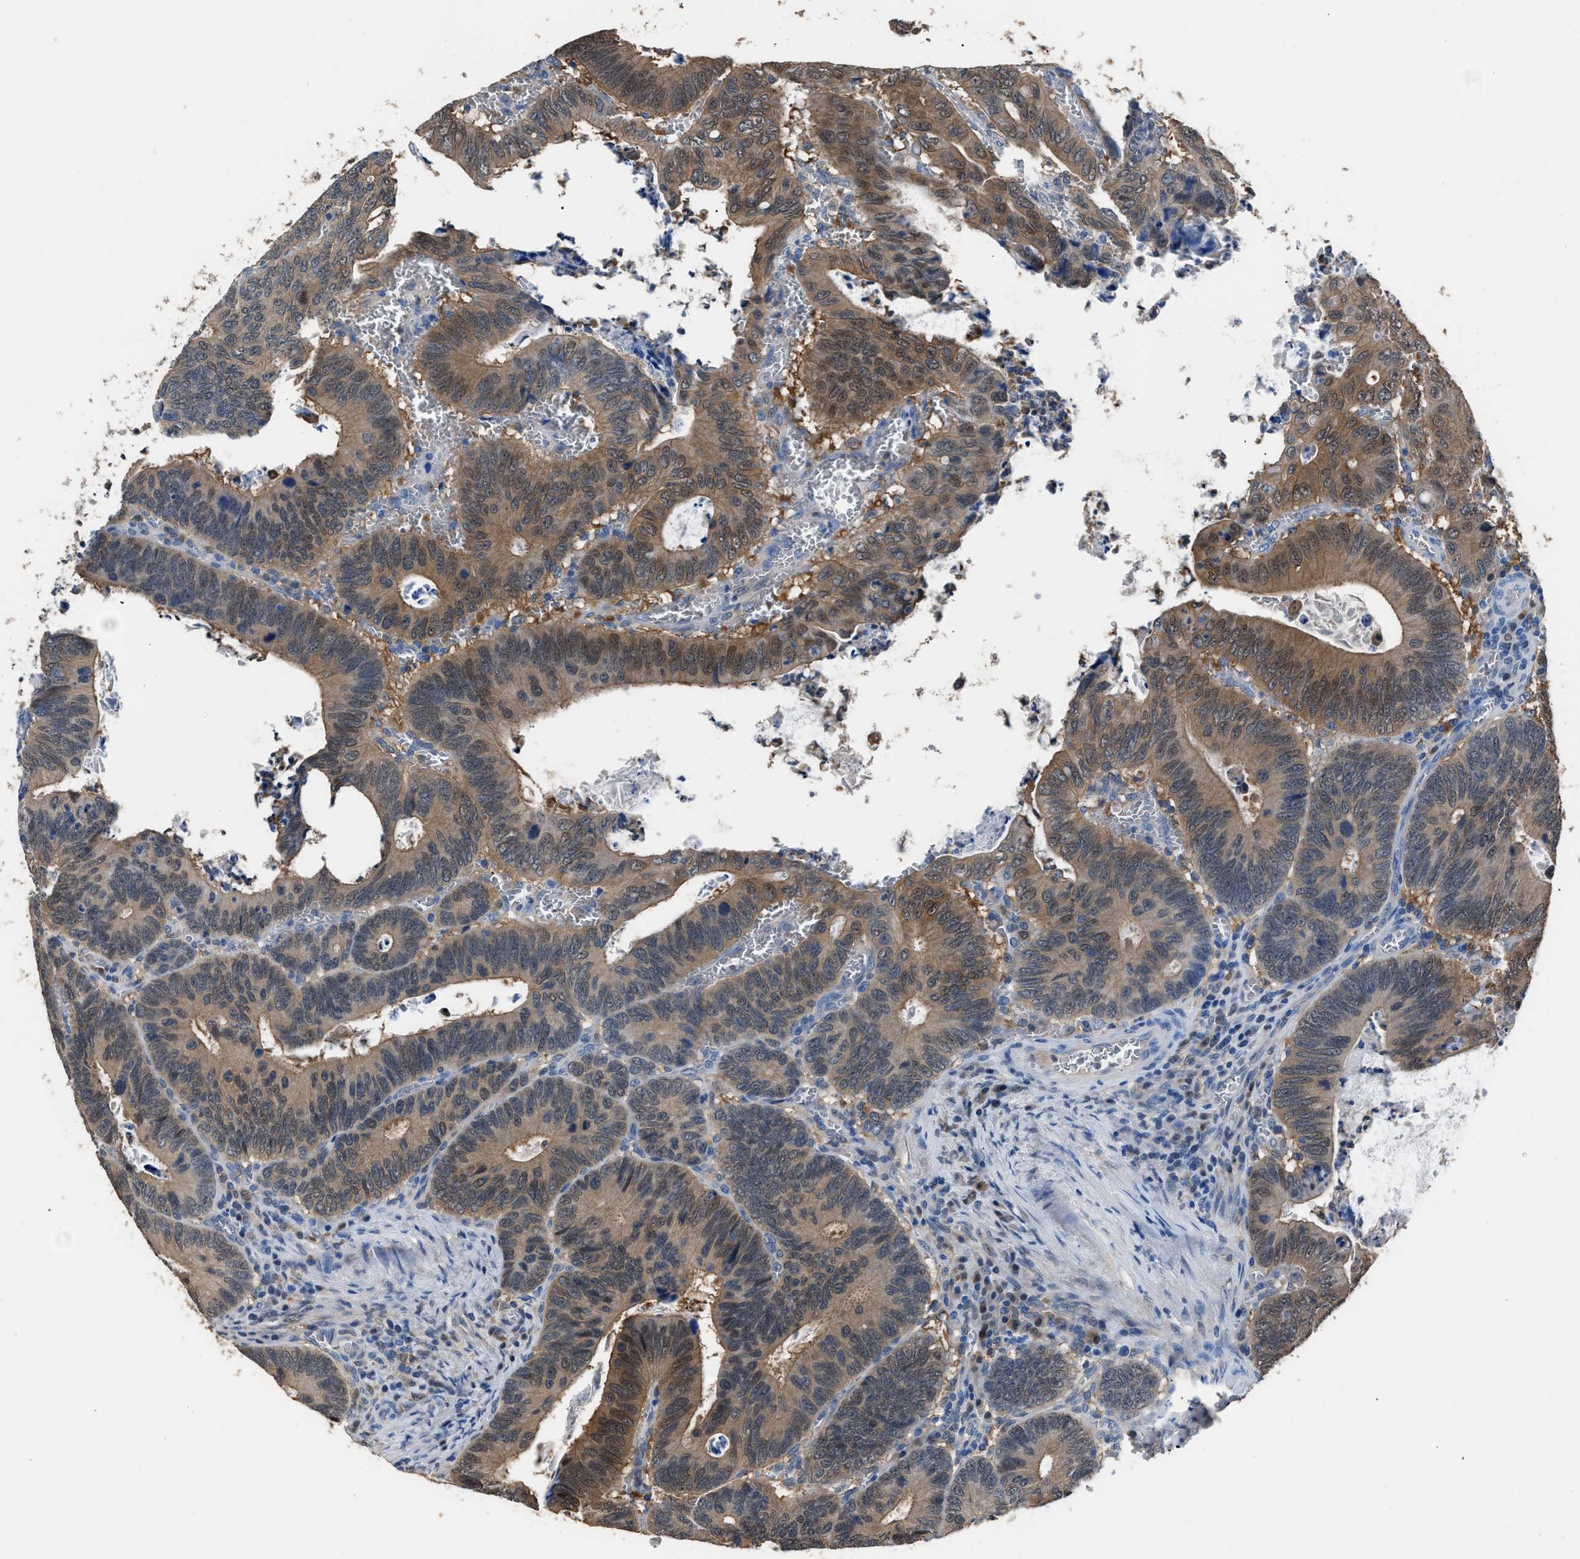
{"staining": {"intensity": "moderate", "quantity": ">75%", "location": "cytoplasmic/membranous"}, "tissue": "colorectal cancer", "cell_type": "Tumor cells", "image_type": "cancer", "snomed": [{"axis": "morphology", "description": "Inflammation, NOS"}, {"axis": "morphology", "description": "Adenocarcinoma, NOS"}, {"axis": "topography", "description": "Colon"}], "caption": "DAB (3,3'-diaminobenzidine) immunohistochemical staining of human colorectal cancer demonstrates moderate cytoplasmic/membranous protein positivity in approximately >75% of tumor cells. (Brightfield microscopy of DAB IHC at high magnification).", "gene": "GSTP1", "patient": {"sex": "male", "age": 72}}